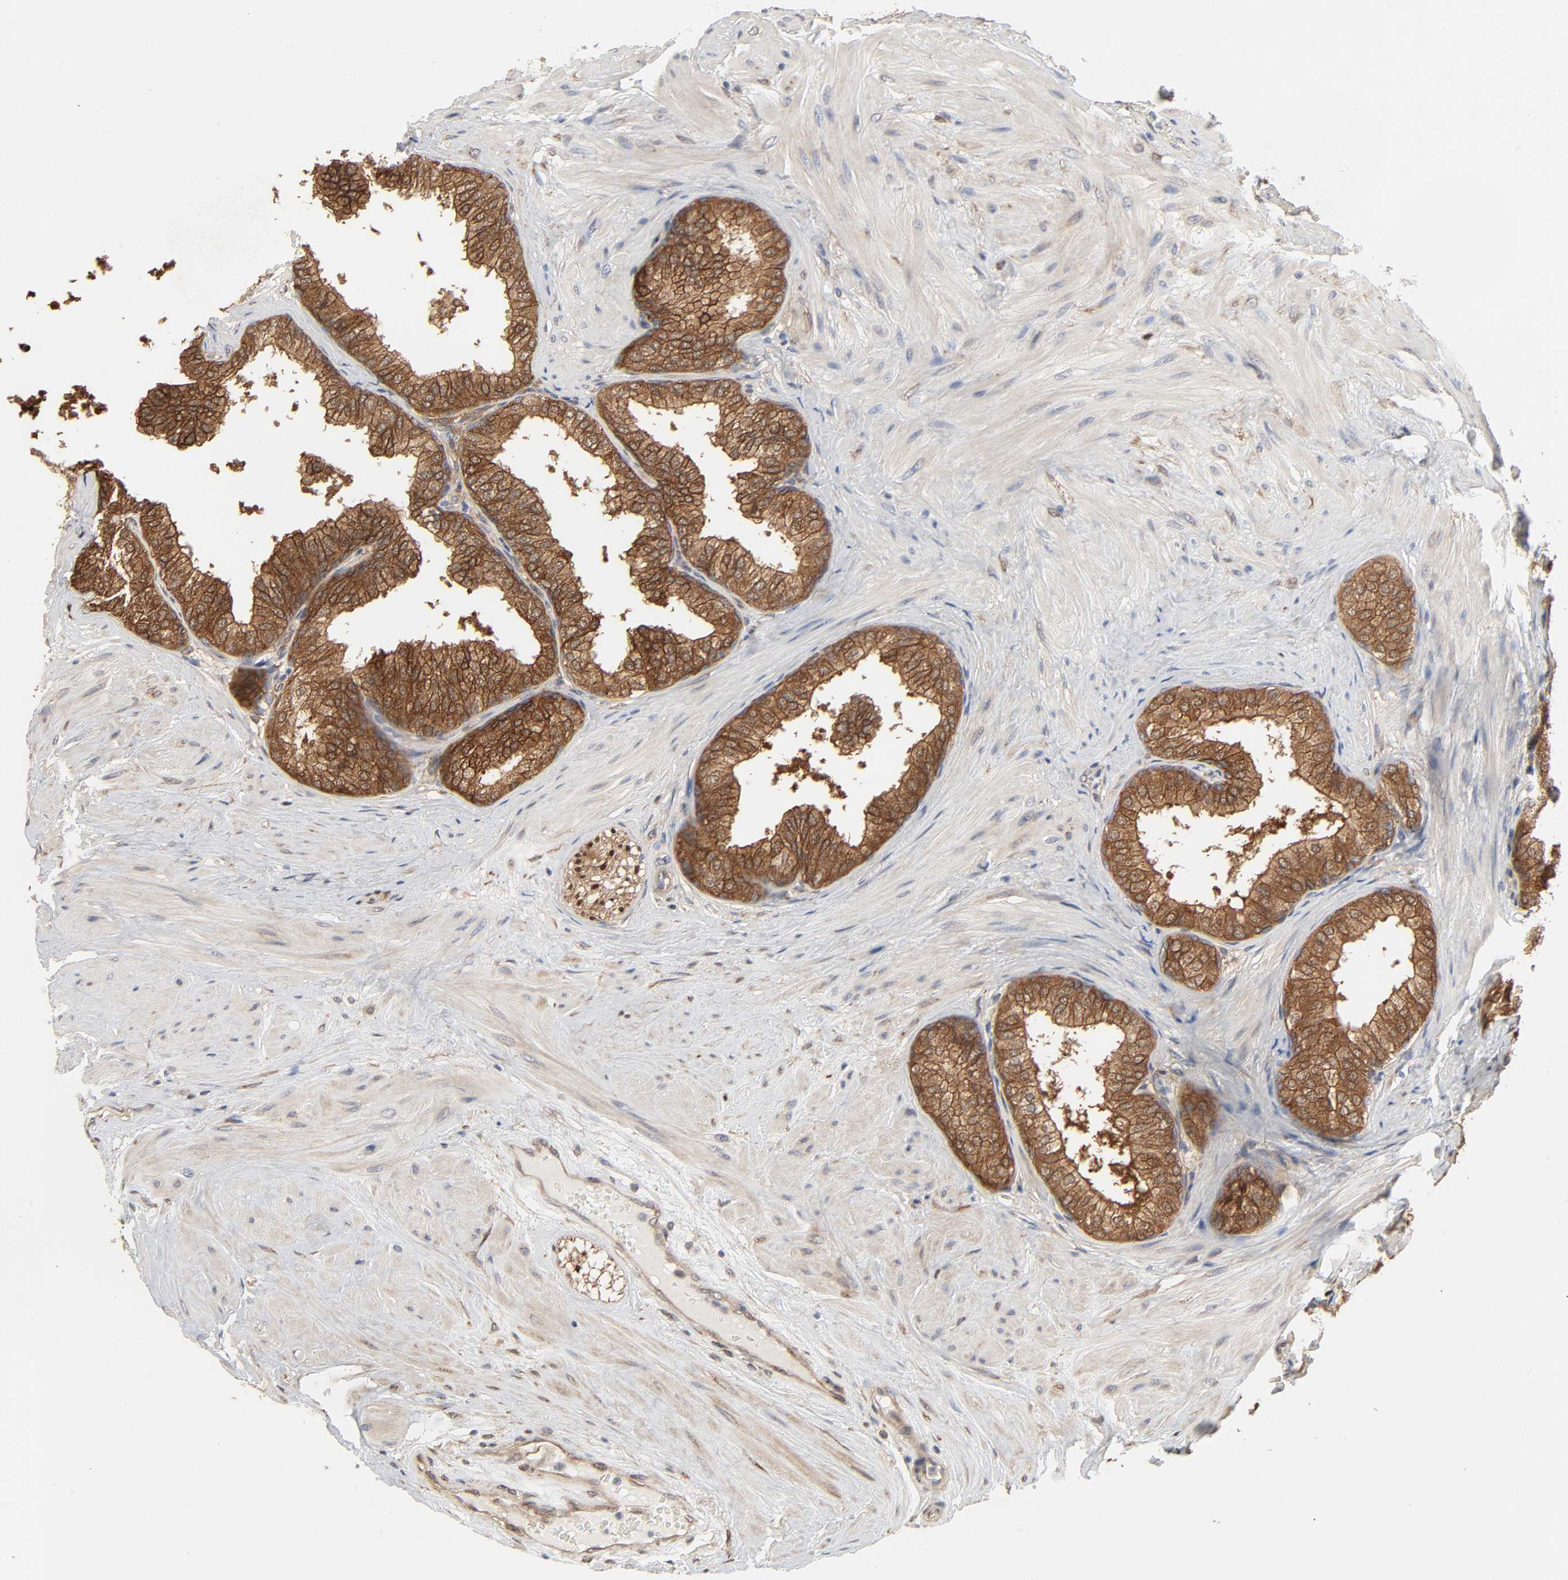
{"staining": {"intensity": "strong", "quantity": ">75%", "location": "cytoplasmic/membranous"}, "tissue": "prostate", "cell_type": "Glandular cells", "image_type": "normal", "snomed": [{"axis": "morphology", "description": "Normal tissue, NOS"}, {"axis": "topography", "description": "Prostate"}], "caption": "Glandular cells display strong cytoplasmic/membranous positivity in approximately >75% of cells in unremarkable prostate.", "gene": "NDRG2", "patient": {"sex": "male", "age": 60}}